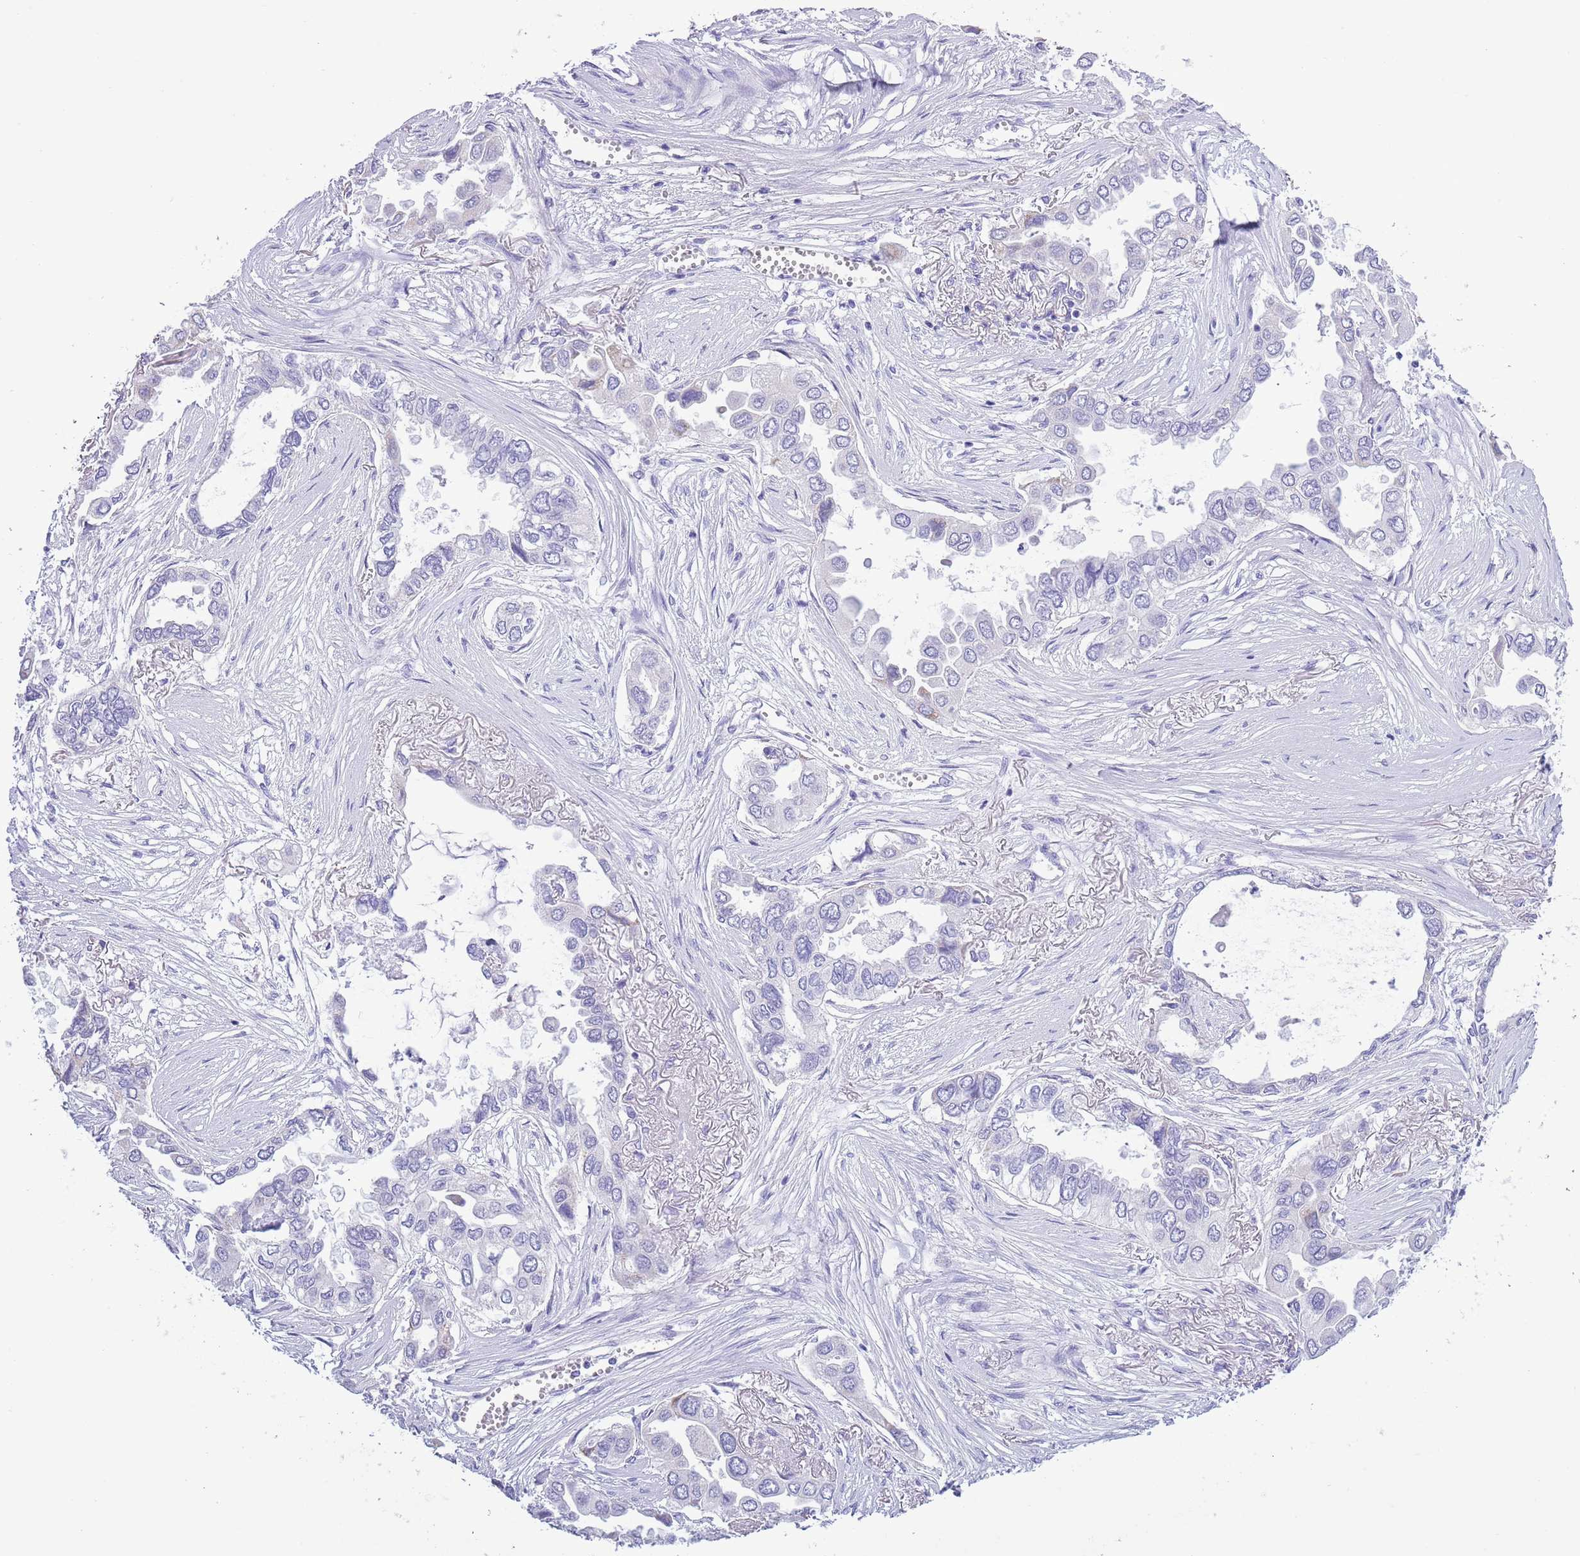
{"staining": {"intensity": "negative", "quantity": "none", "location": "none"}, "tissue": "lung cancer", "cell_type": "Tumor cells", "image_type": "cancer", "snomed": [{"axis": "morphology", "description": "Adenocarcinoma, NOS"}, {"axis": "topography", "description": "Lung"}], "caption": "This is a histopathology image of IHC staining of lung cancer, which shows no staining in tumor cells.", "gene": "MOCOS", "patient": {"sex": "female", "age": 76}}